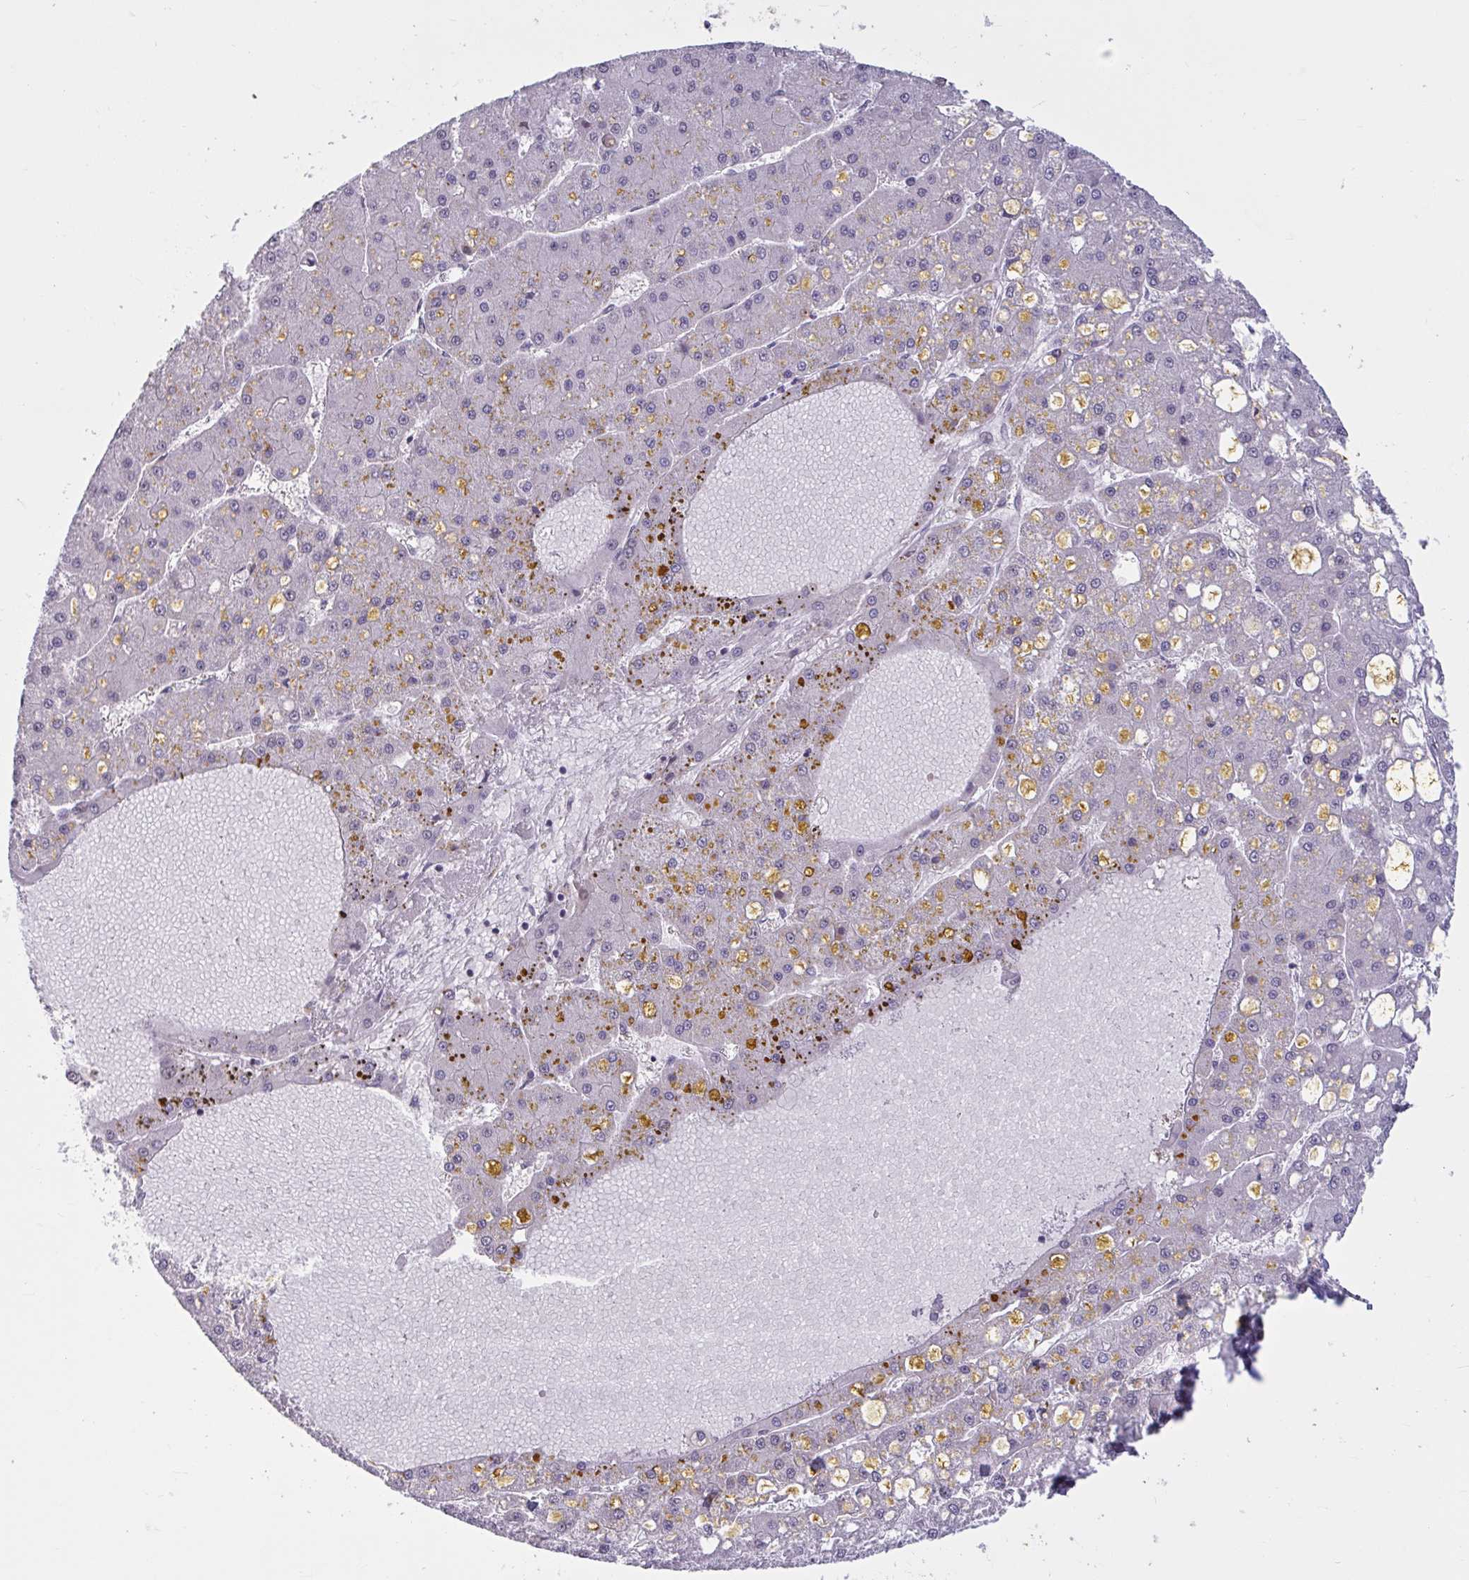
{"staining": {"intensity": "negative", "quantity": "none", "location": "none"}, "tissue": "liver cancer", "cell_type": "Tumor cells", "image_type": "cancer", "snomed": [{"axis": "morphology", "description": "Carcinoma, Hepatocellular, NOS"}, {"axis": "topography", "description": "Liver"}], "caption": "Tumor cells are negative for protein expression in human liver cancer.", "gene": "ZNF414", "patient": {"sex": "male", "age": 67}}